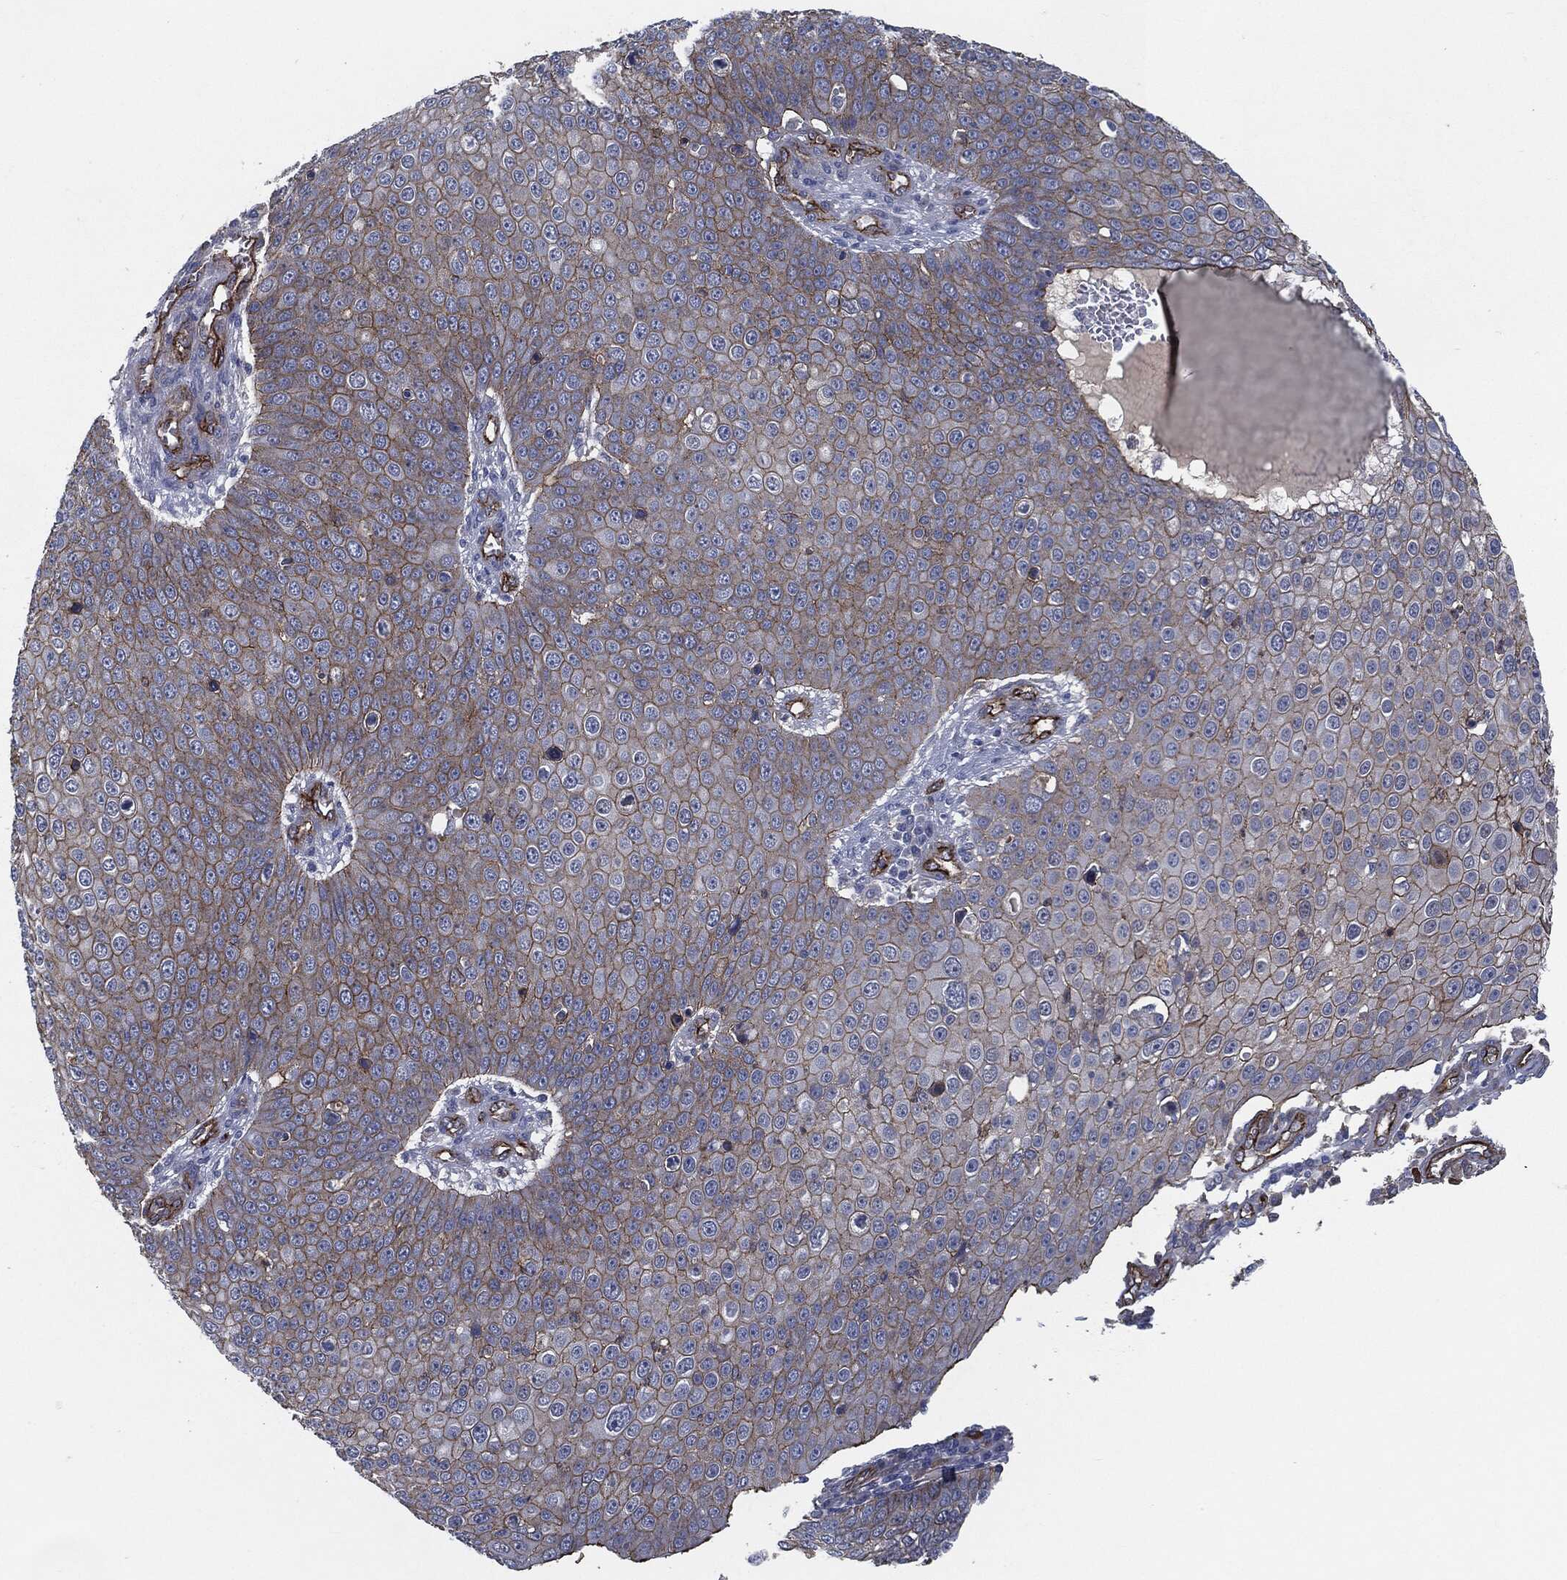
{"staining": {"intensity": "moderate", "quantity": "25%-75%", "location": "cytoplasmic/membranous"}, "tissue": "skin cancer", "cell_type": "Tumor cells", "image_type": "cancer", "snomed": [{"axis": "morphology", "description": "Squamous cell carcinoma, NOS"}, {"axis": "topography", "description": "Skin"}], "caption": "Human skin cancer stained for a protein (brown) displays moderate cytoplasmic/membranous positive expression in about 25%-75% of tumor cells.", "gene": "SVIL", "patient": {"sex": "male", "age": 71}}